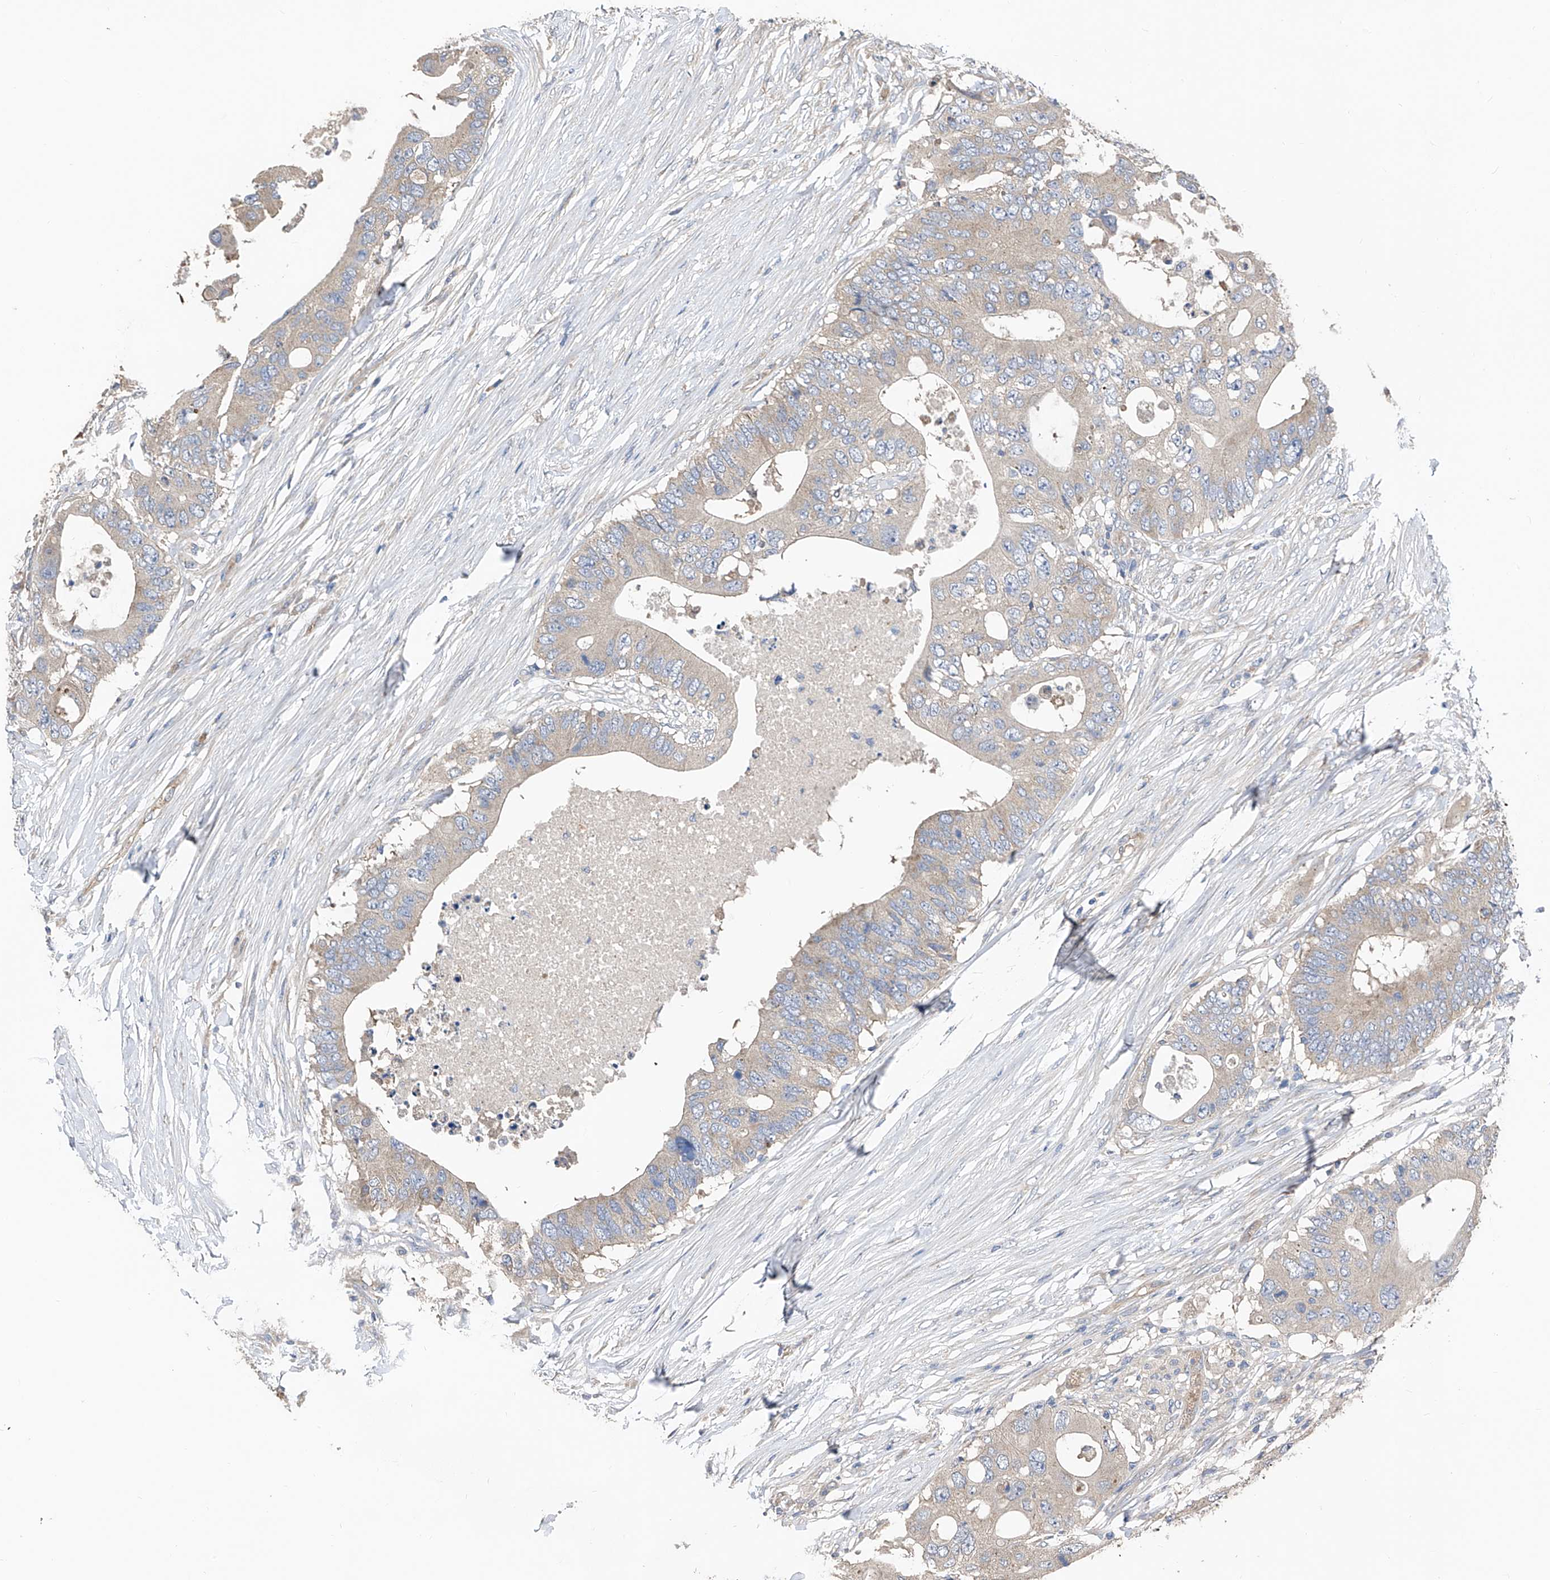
{"staining": {"intensity": "weak", "quantity": "<25%", "location": "cytoplasmic/membranous"}, "tissue": "colorectal cancer", "cell_type": "Tumor cells", "image_type": "cancer", "snomed": [{"axis": "morphology", "description": "Adenocarcinoma, NOS"}, {"axis": "topography", "description": "Colon"}], "caption": "Immunohistochemistry histopathology image of neoplastic tissue: human adenocarcinoma (colorectal) stained with DAB reveals no significant protein positivity in tumor cells.", "gene": "PTK2", "patient": {"sex": "male", "age": 71}}